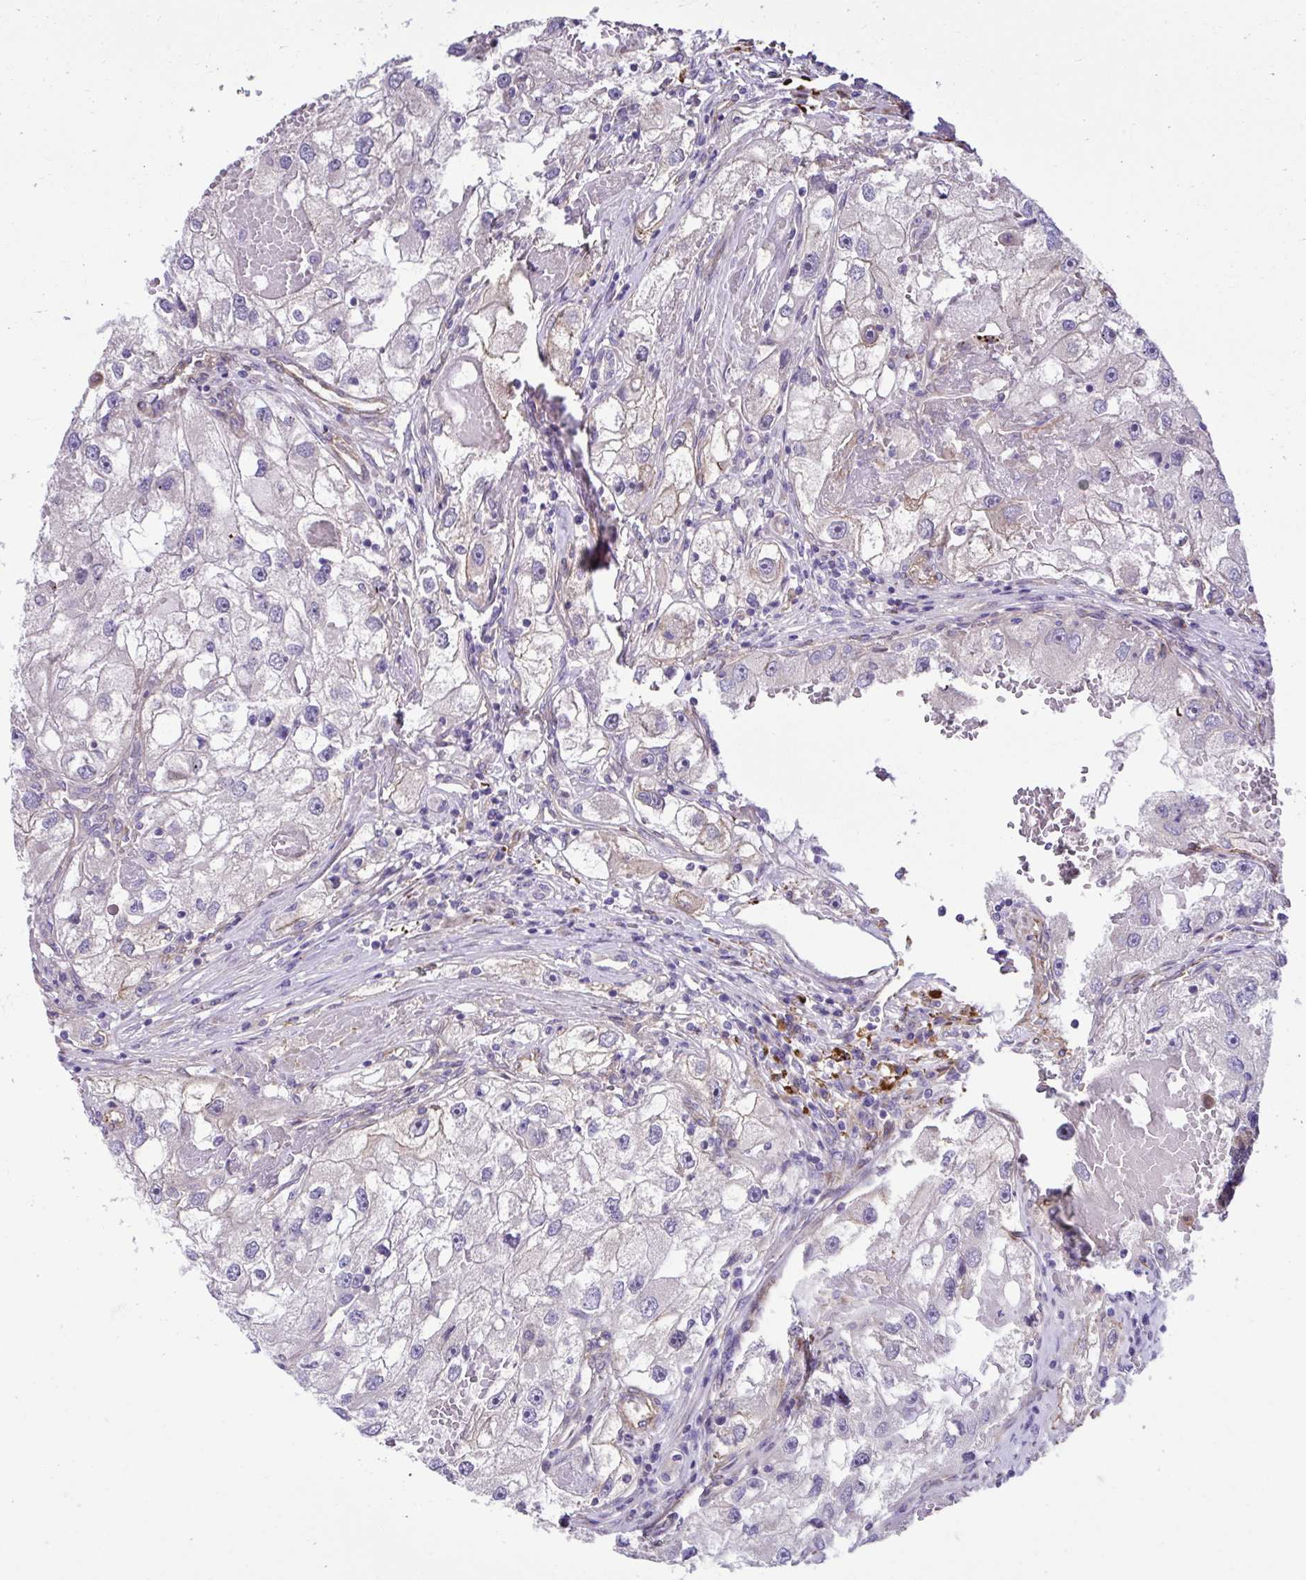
{"staining": {"intensity": "negative", "quantity": "none", "location": "none"}, "tissue": "renal cancer", "cell_type": "Tumor cells", "image_type": "cancer", "snomed": [{"axis": "morphology", "description": "Adenocarcinoma, NOS"}, {"axis": "topography", "description": "Kidney"}], "caption": "There is no significant staining in tumor cells of renal adenocarcinoma.", "gene": "TRIM52", "patient": {"sex": "male", "age": 63}}